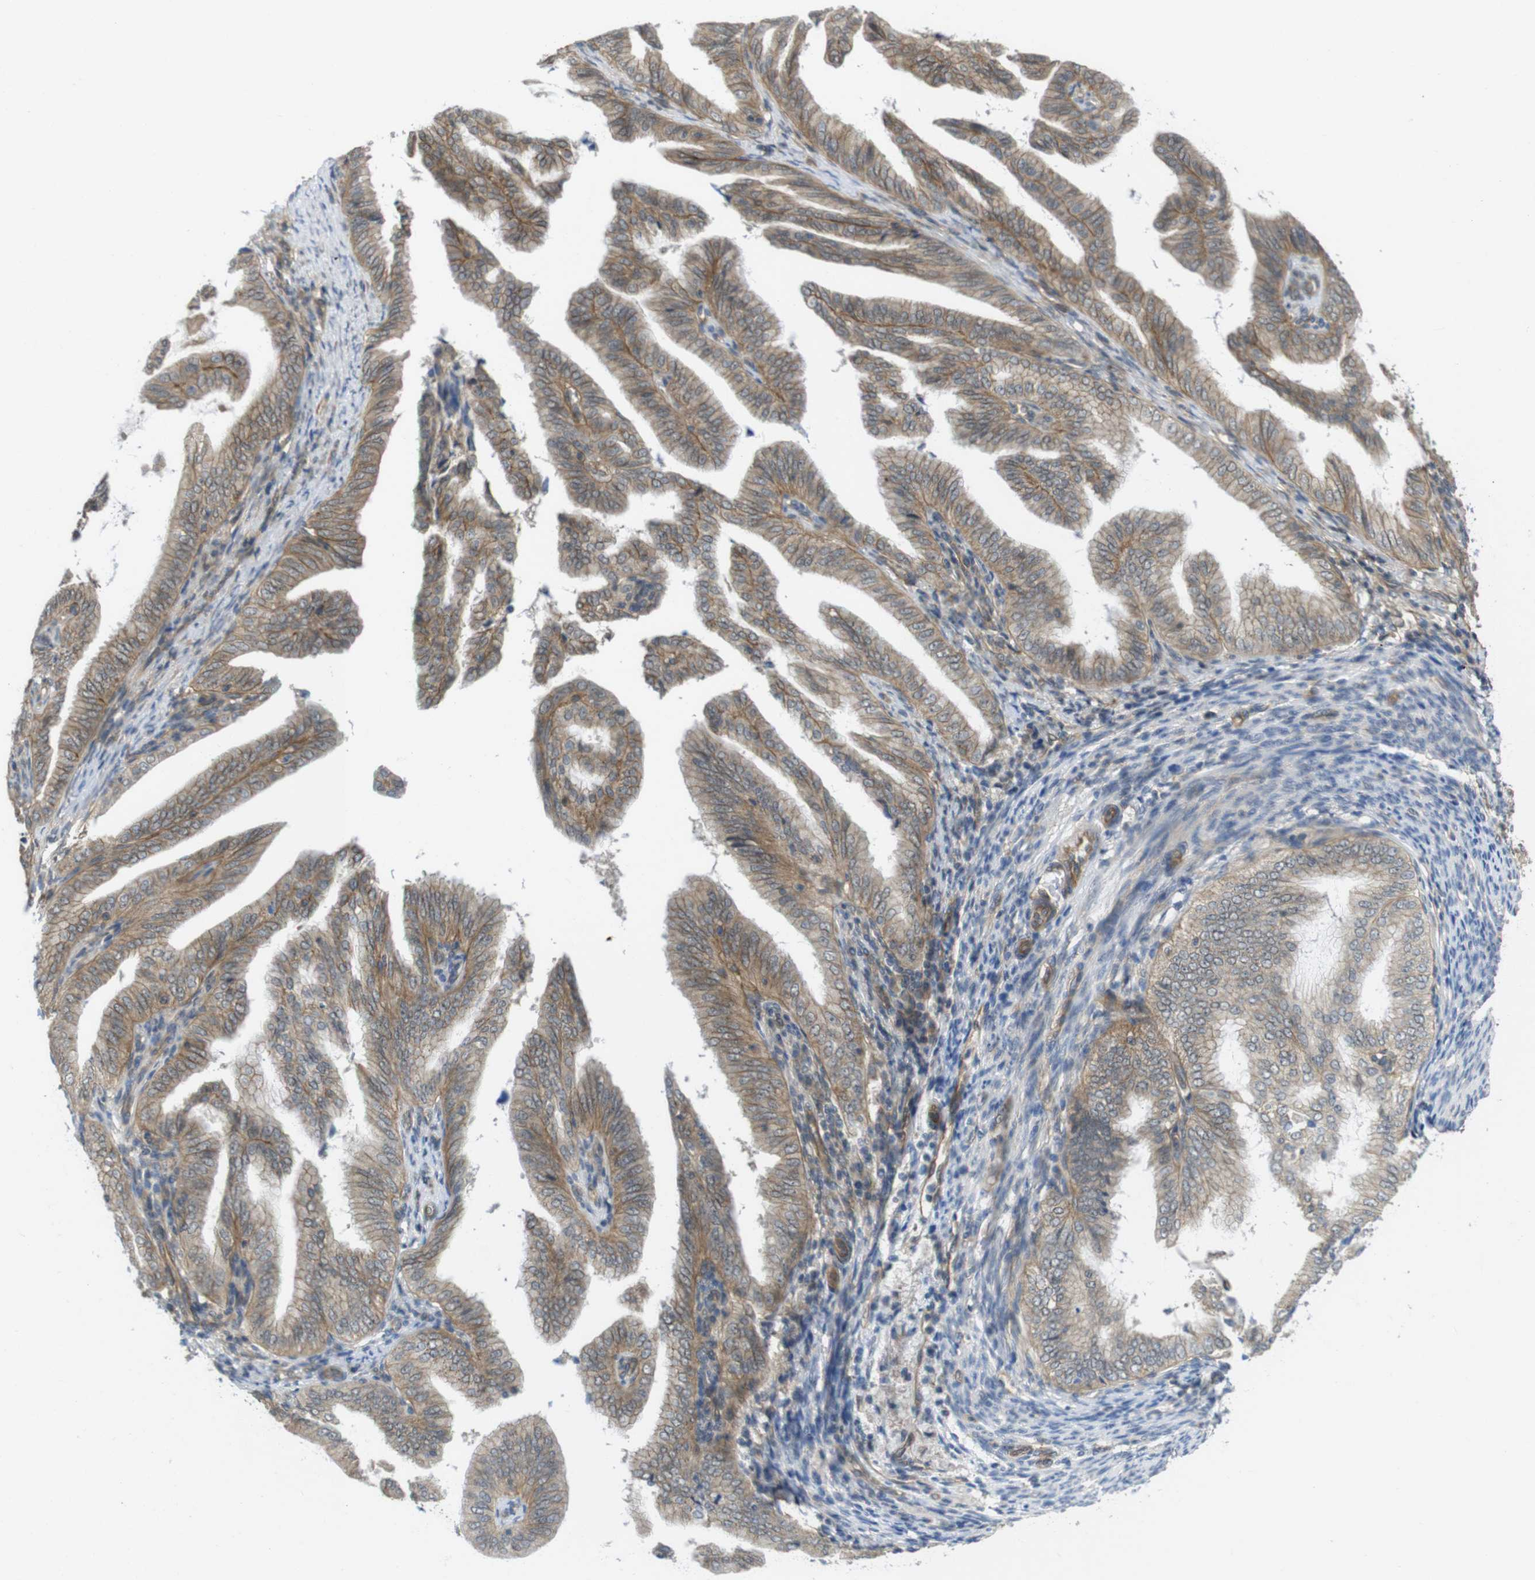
{"staining": {"intensity": "moderate", "quantity": ">75%", "location": "cytoplasmic/membranous"}, "tissue": "endometrial cancer", "cell_type": "Tumor cells", "image_type": "cancer", "snomed": [{"axis": "morphology", "description": "Adenocarcinoma, NOS"}, {"axis": "topography", "description": "Endometrium"}], "caption": "Protein staining by IHC displays moderate cytoplasmic/membranous staining in approximately >75% of tumor cells in endometrial cancer (adenocarcinoma).", "gene": "ZDHHC5", "patient": {"sex": "female", "age": 58}}